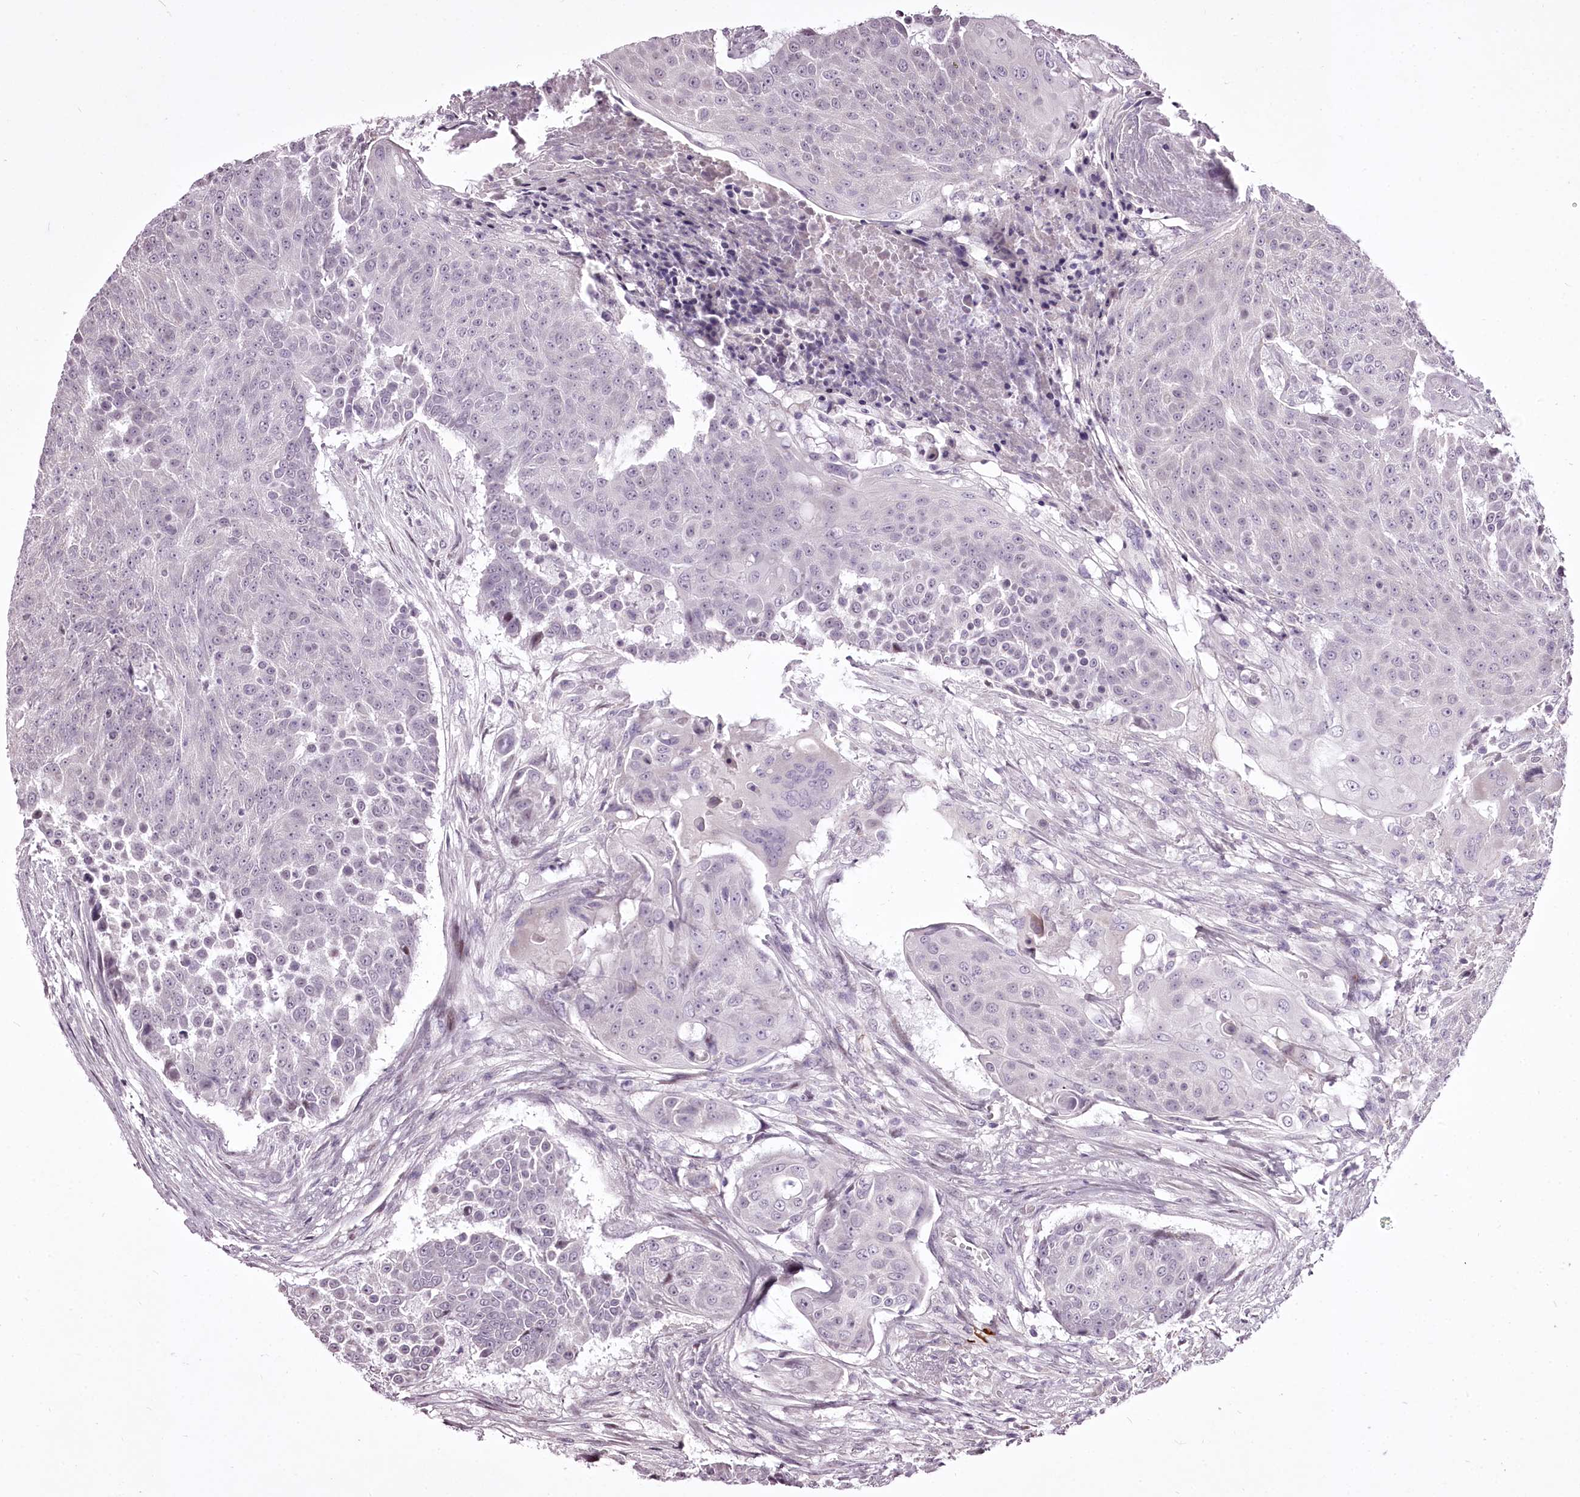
{"staining": {"intensity": "negative", "quantity": "none", "location": "none"}, "tissue": "urothelial cancer", "cell_type": "Tumor cells", "image_type": "cancer", "snomed": [{"axis": "morphology", "description": "Urothelial carcinoma, High grade"}, {"axis": "topography", "description": "Urinary bladder"}], "caption": "Immunohistochemical staining of urothelial cancer reveals no significant positivity in tumor cells. (IHC, brightfield microscopy, high magnification).", "gene": "C1orf56", "patient": {"sex": "female", "age": 63}}